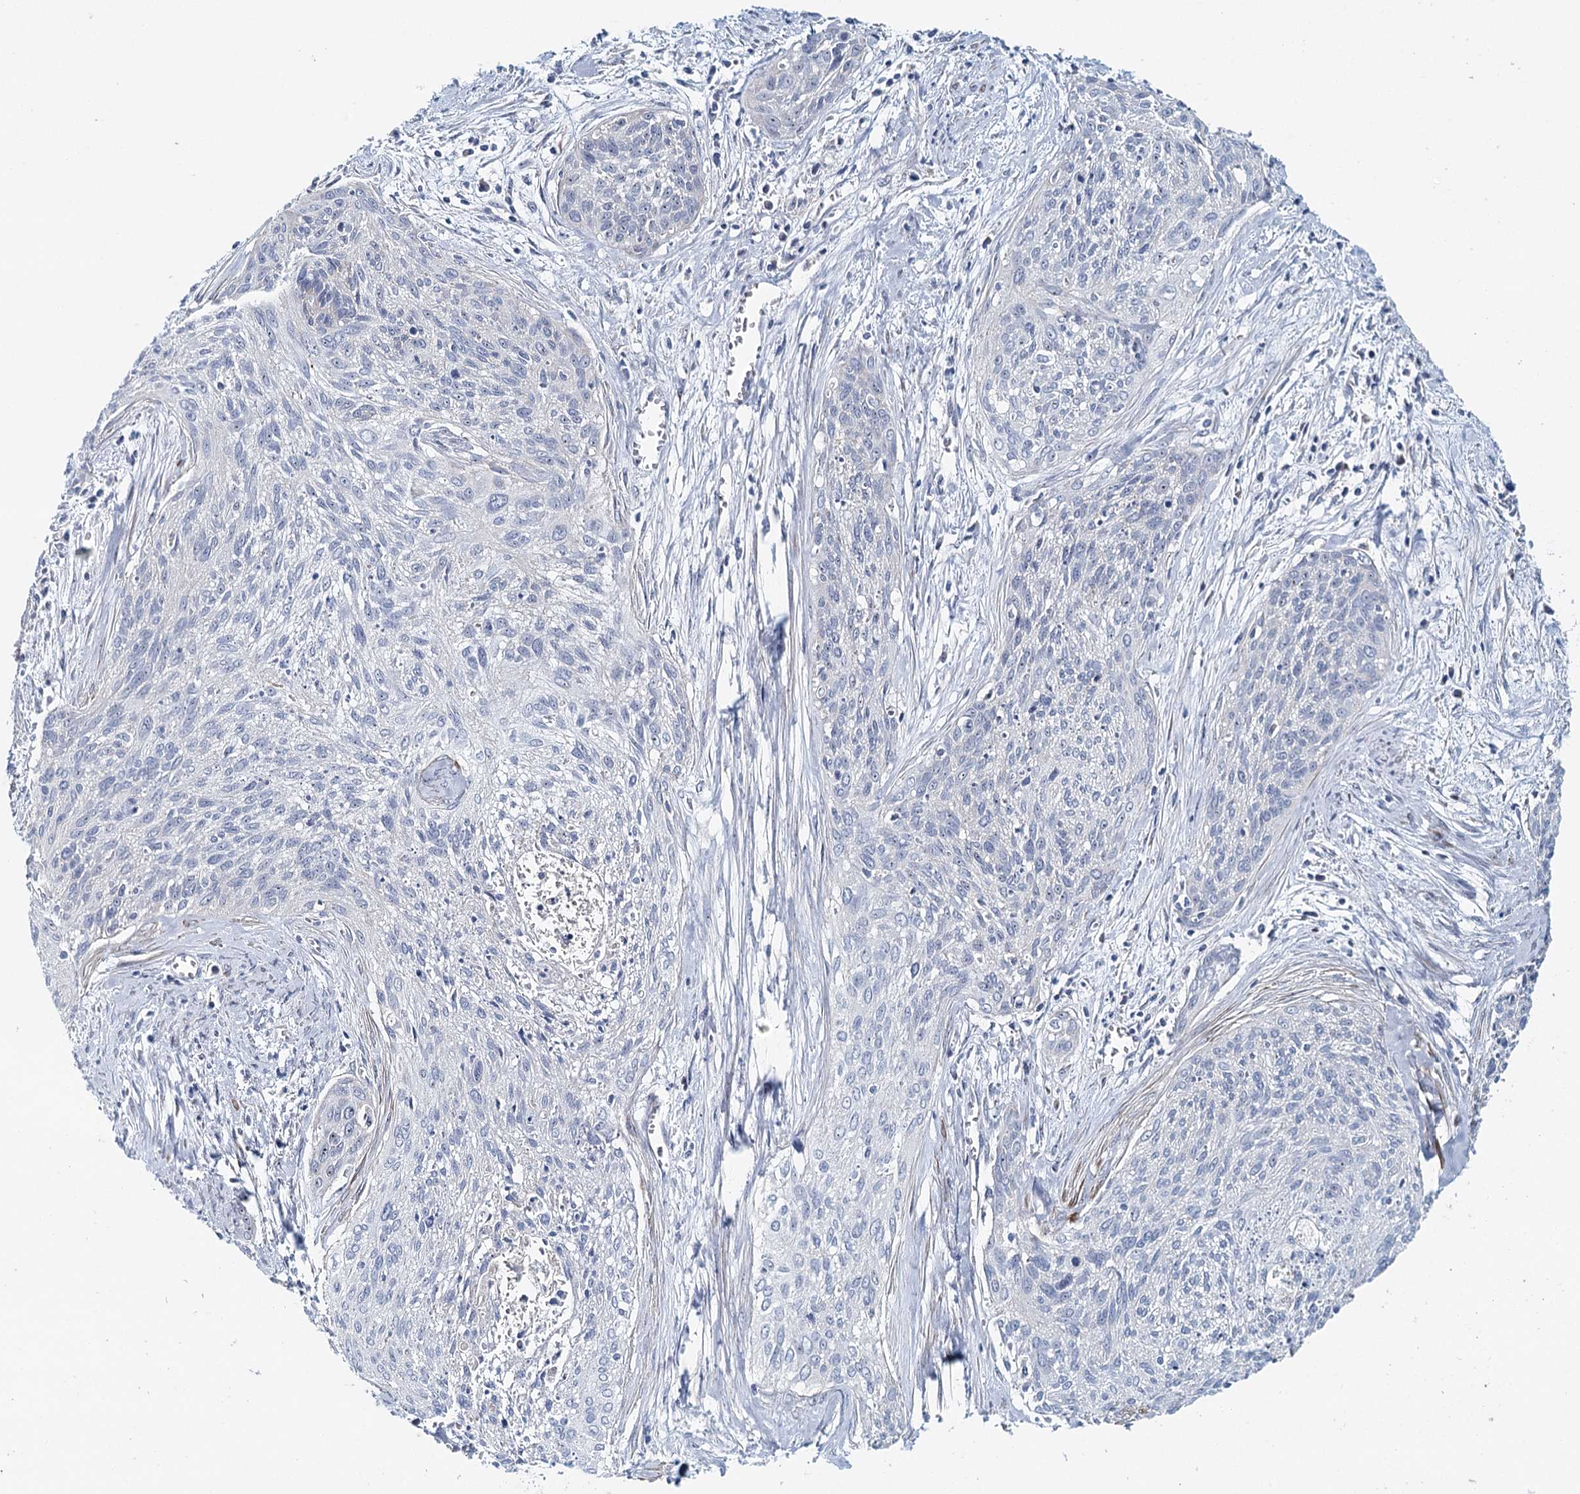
{"staining": {"intensity": "negative", "quantity": "none", "location": "none"}, "tissue": "cervical cancer", "cell_type": "Tumor cells", "image_type": "cancer", "snomed": [{"axis": "morphology", "description": "Squamous cell carcinoma, NOS"}, {"axis": "topography", "description": "Cervix"}], "caption": "Protein analysis of squamous cell carcinoma (cervical) displays no significant positivity in tumor cells.", "gene": "RBM43", "patient": {"sex": "female", "age": 55}}